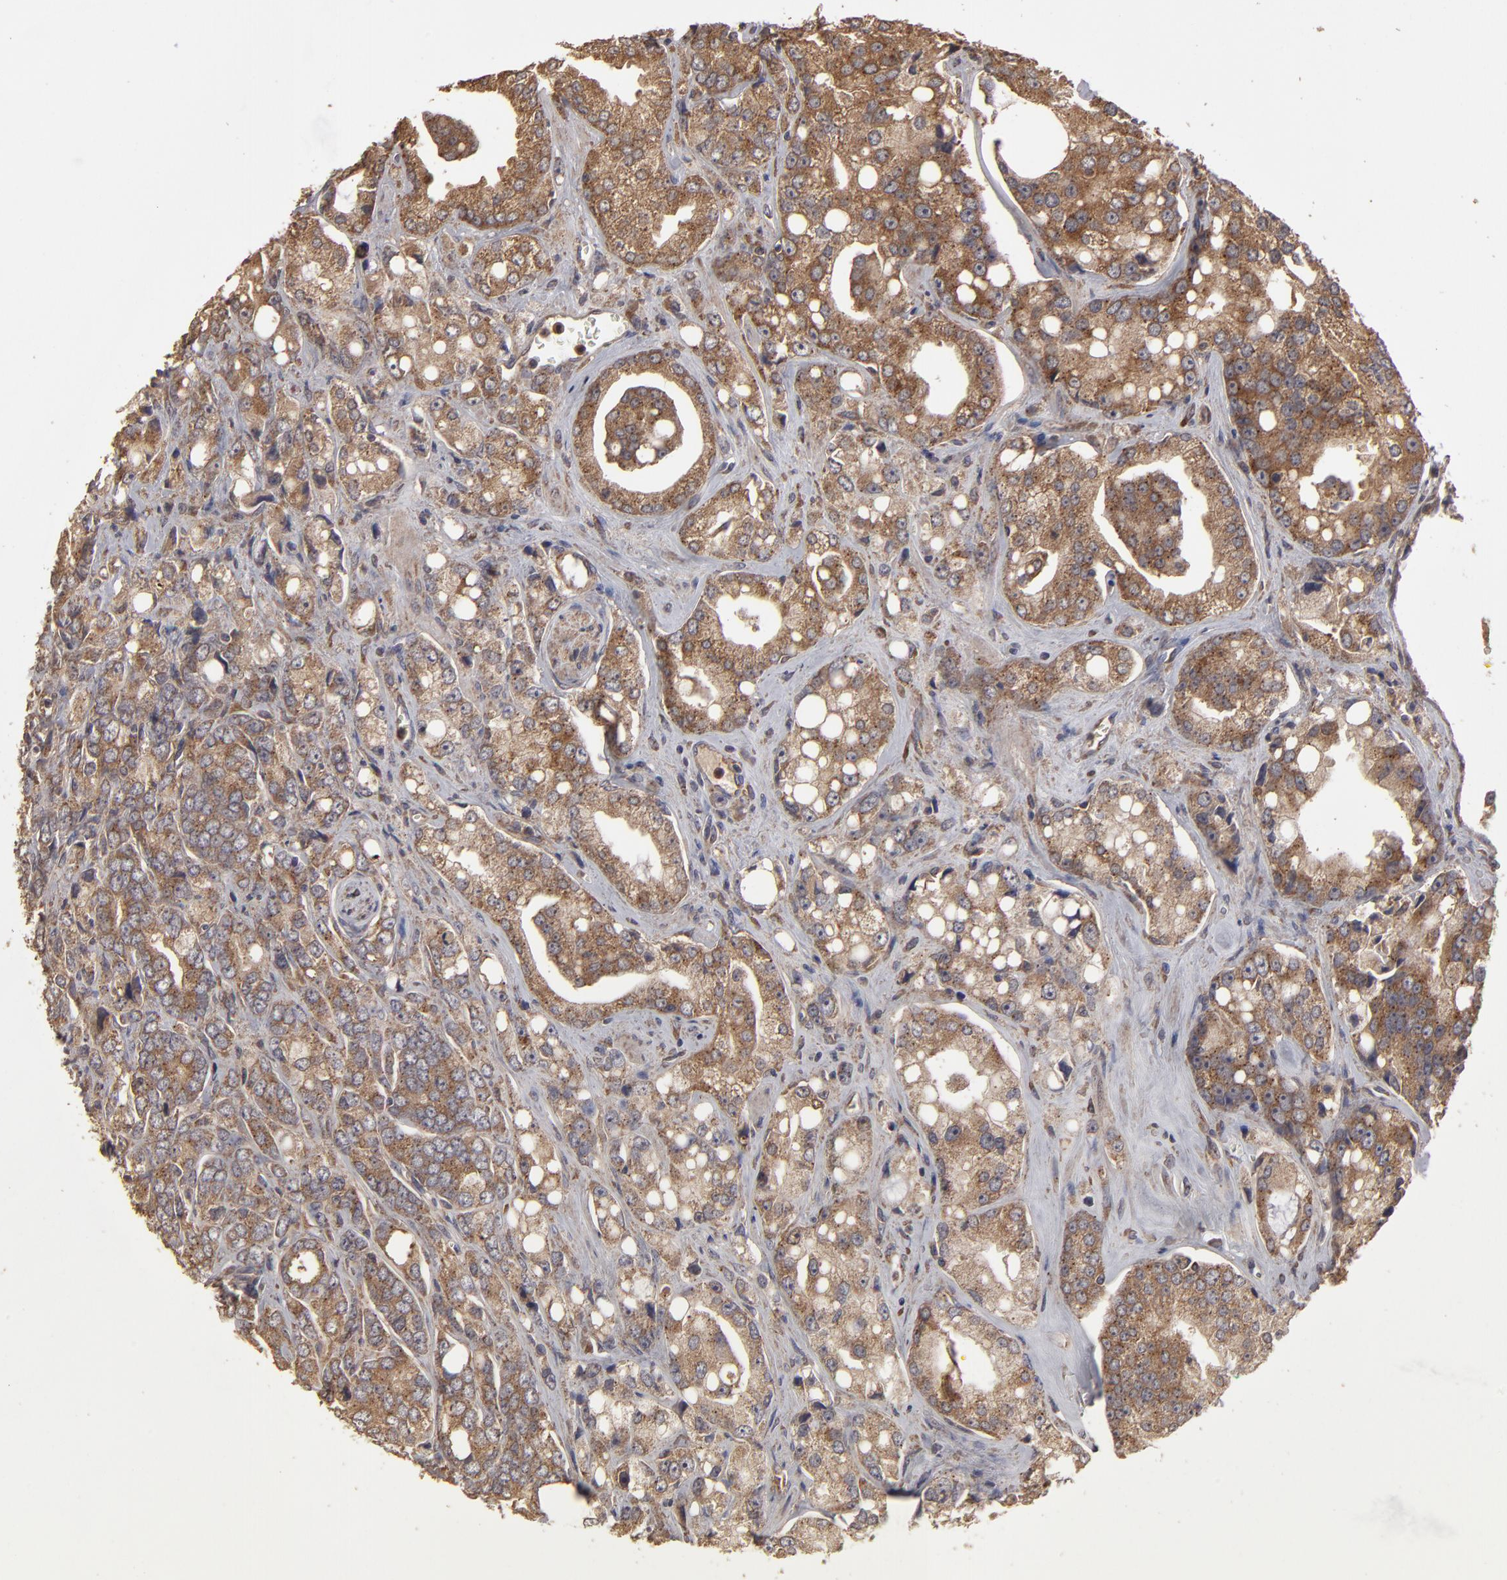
{"staining": {"intensity": "moderate", "quantity": ">75%", "location": "cytoplasmic/membranous"}, "tissue": "prostate cancer", "cell_type": "Tumor cells", "image_type": "cancer", "snomed": [{"axis": "morphology", "description": "Adenocarcinoma, High grade"}, {"axis": "topography", "description": "Prostate"}], "caption": "This is an image of IHC staining of prostate adenocarcinoma (high-grade), which shows moderate staining in the cytoplasmic/membranous of tumor cells.", "gene": "MMP2", "patient": {"sex": "male", "age": 67}}